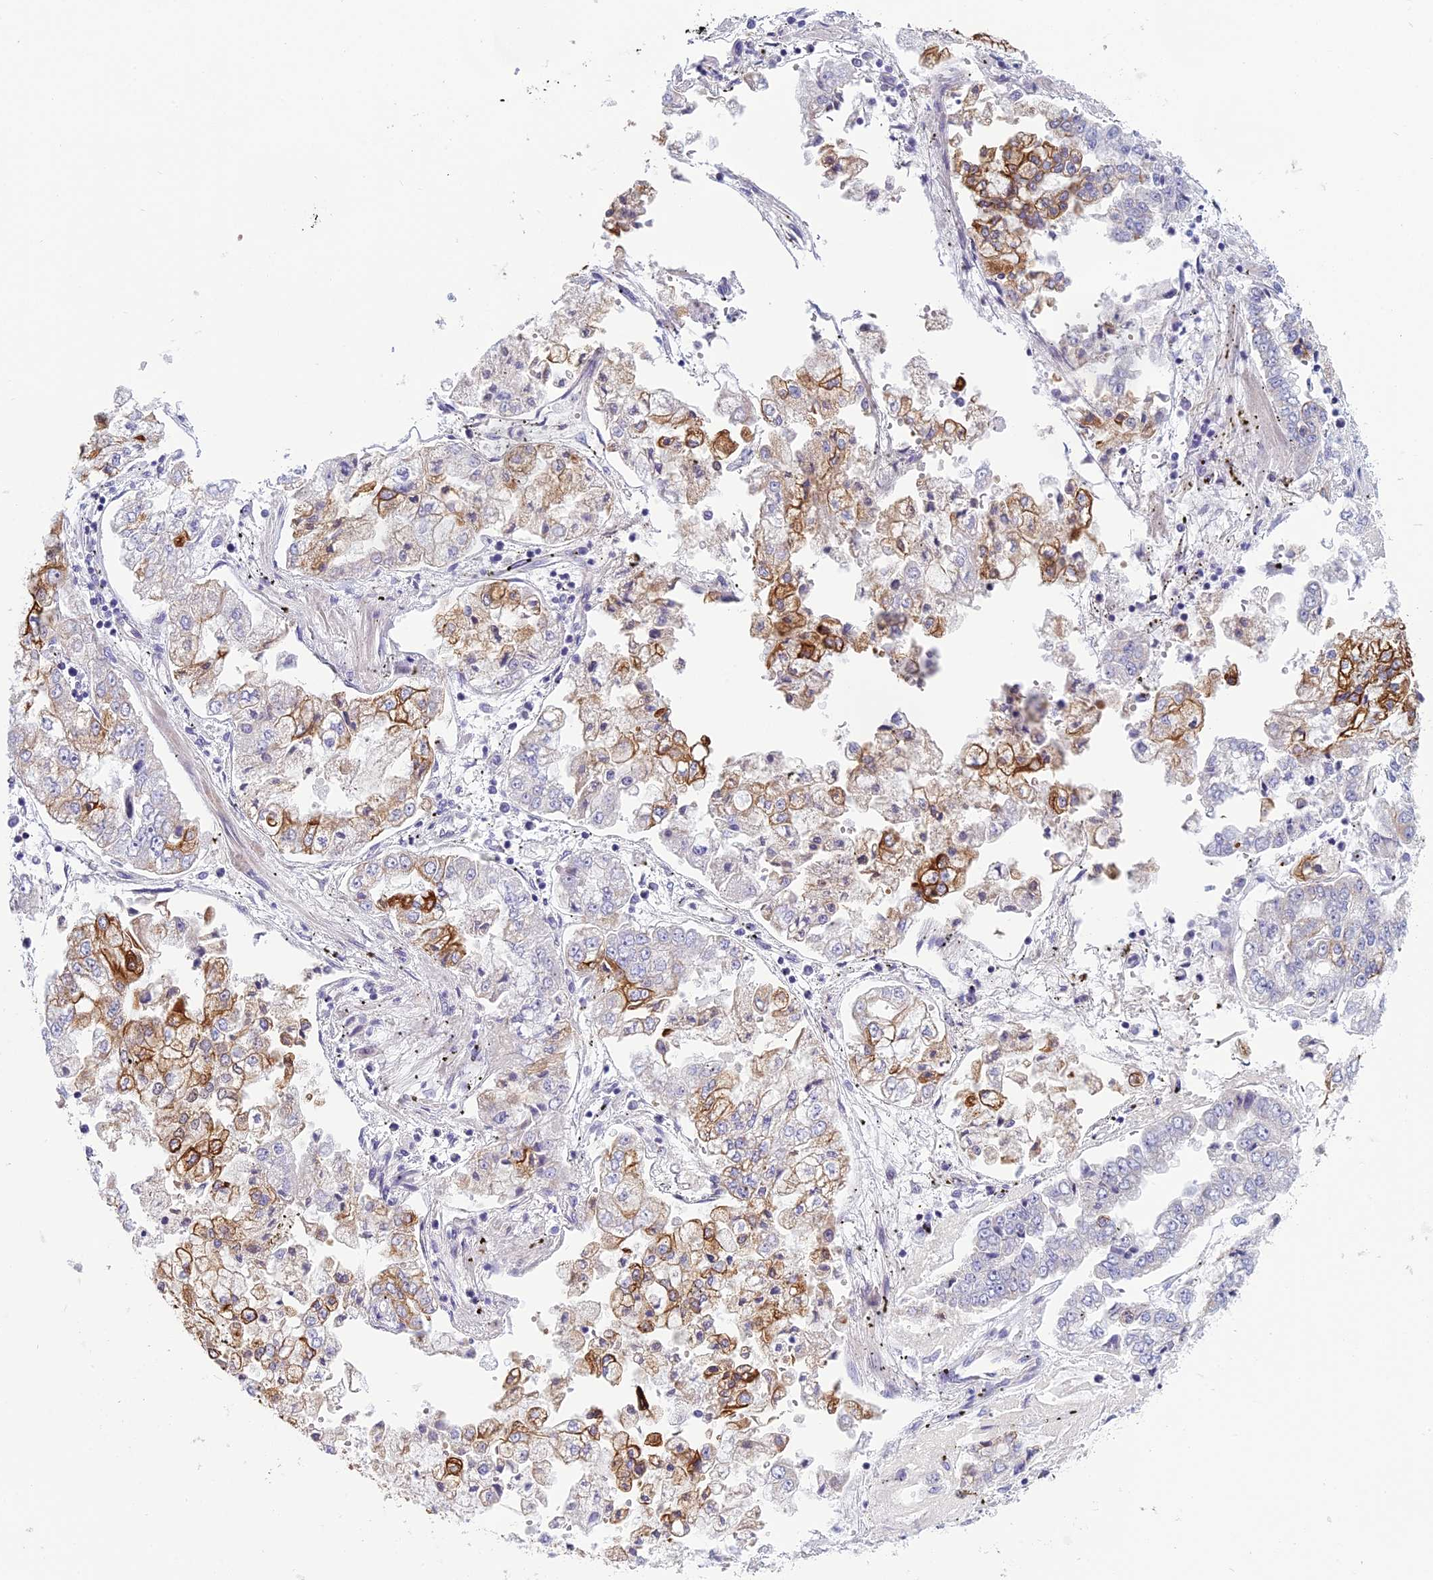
{"staining": {"intensity": "moderate", "quantity": "25%-75%", "location": "cytoplasmic/membranous"}, "tissue": "stomach cancer", "cell_type": "Tumor cells", "image_type": "cancer", "snomed": [{"axis": "morphology", "description": "Adenocarcinoma, NOS"}, {"axis": "topography", "description": "Stomach"}], "caption": "The image reveals staining of stomach adenocarcinoma, revealing moderate cytoplasmic/membranous protein staining (brown color) within tumor cells.", "gene": "RBM41", "patient": {"sex": "male", "age": 76}}